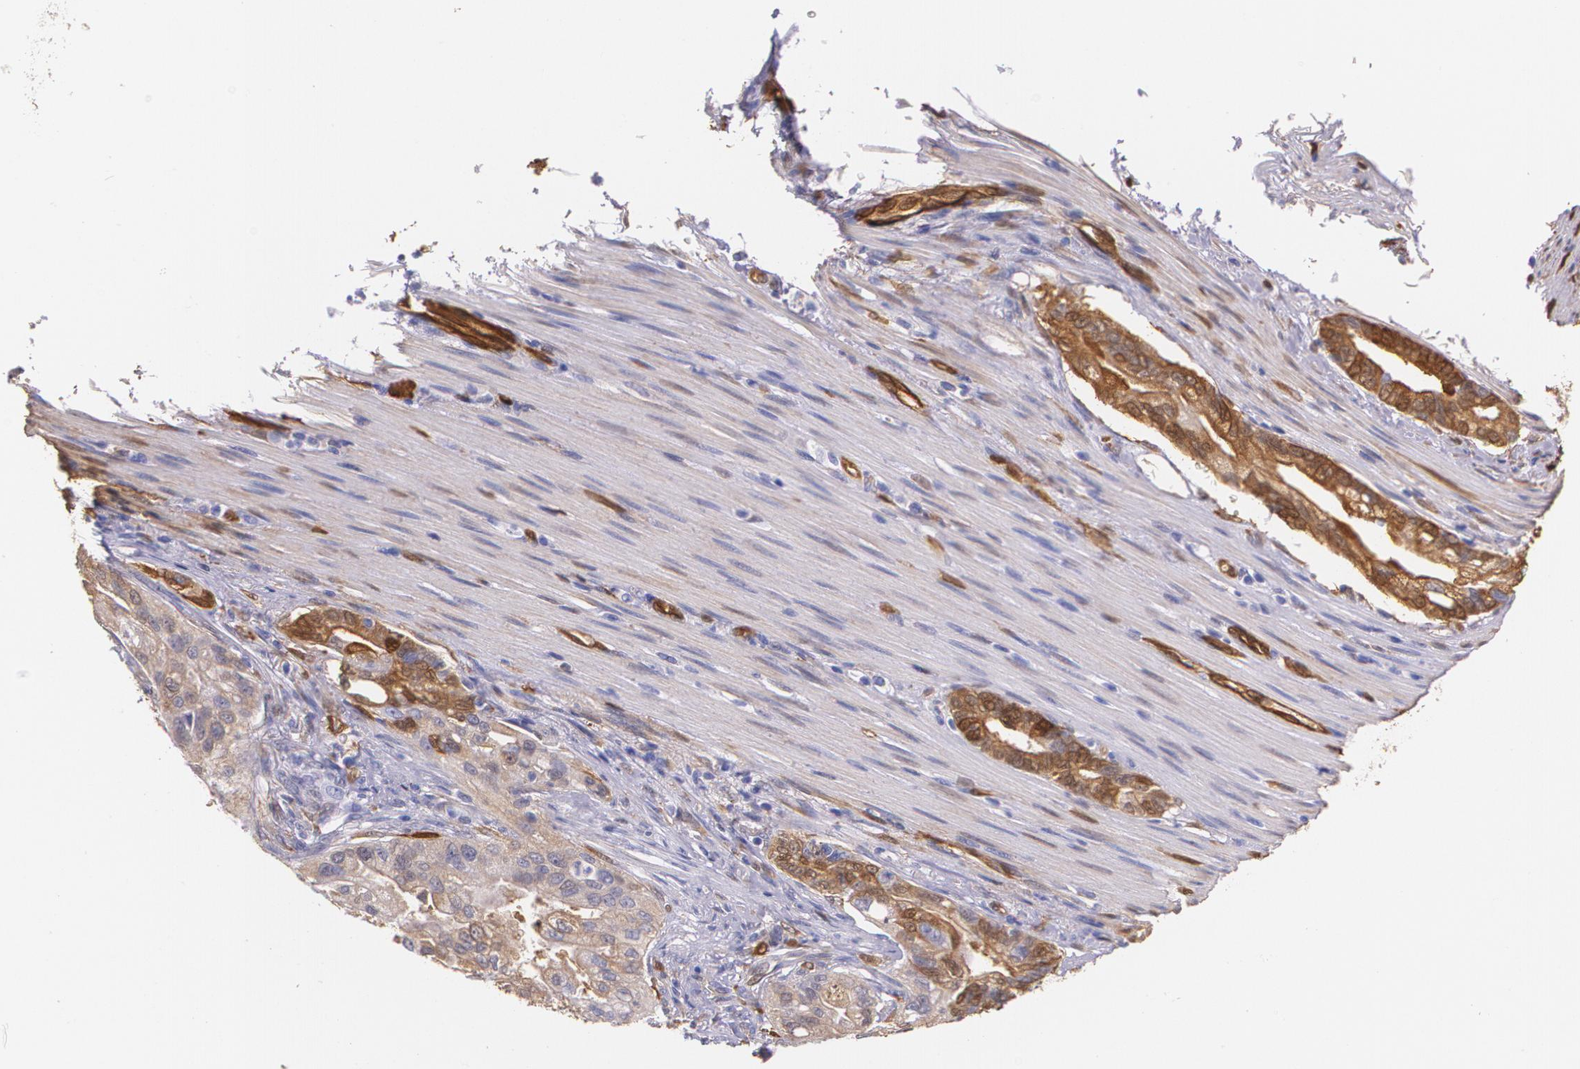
{"staining": {"intensity": "moderate", "quantity": ">75%", "location": "cytoplasmic/membranous"}, "tissue": "pancreatic cancer", "cell_type": "Tumor cells", "image_type": "cancer", "snomed": [{"axis": "morphology", "description": "Normal tissue, NOS"}, {"axis": "topography", "description": "Pancreas"}], "caption": "Approximately >75% of tumor cells in pancreatic cancer reveal moderate cytoplasmic/membranous protein expression as visualized by brown immunohistochemical staining.", "gene": "MMP2", "patient": {"sex": "male", "age": 42}}